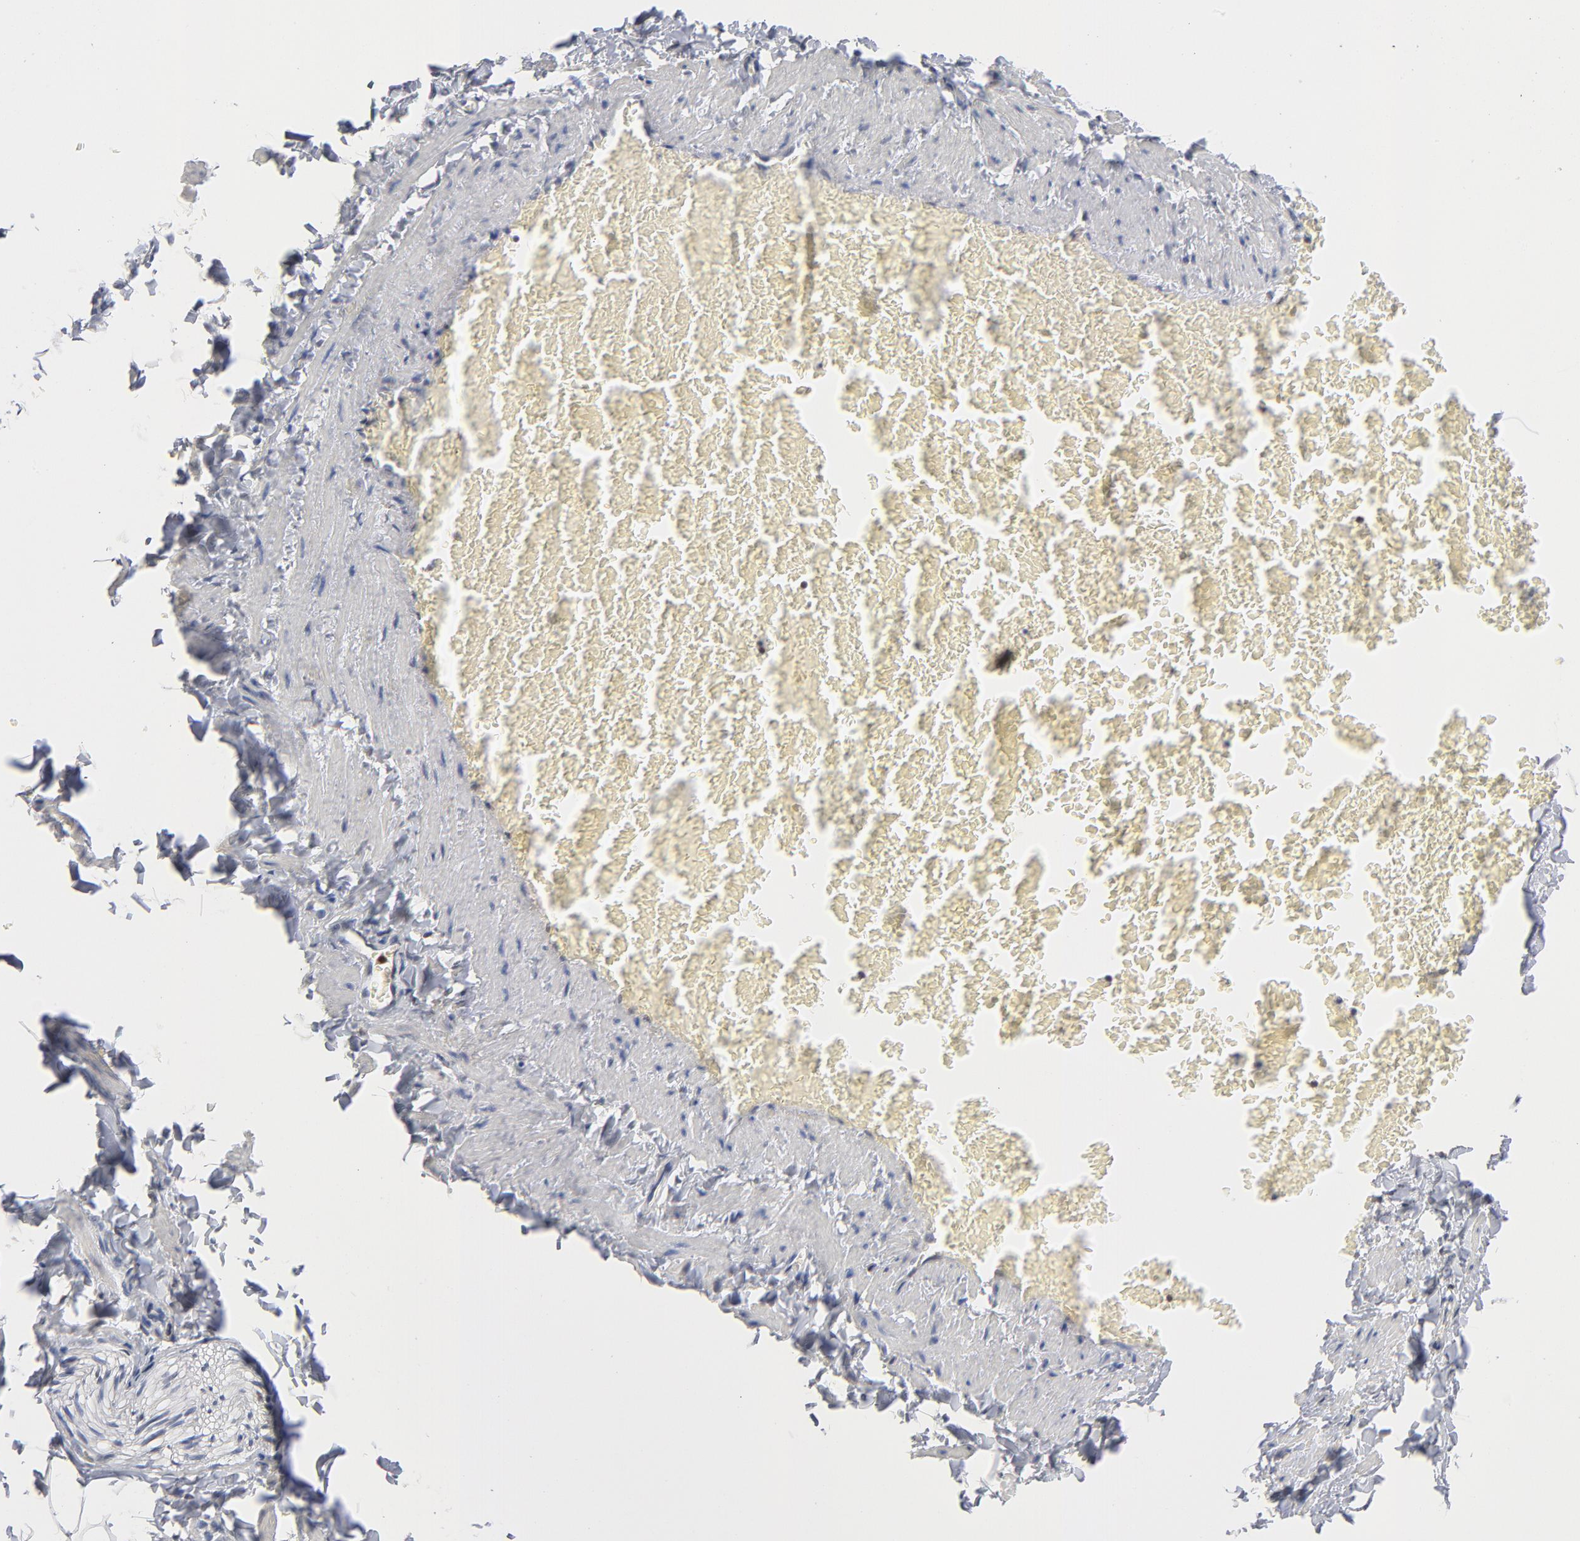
{"staining": {"intensity": "negative", "quantity": "none", "location": "none"}, "tissue": "adipose tissue", "cell_type": "Adipocytes", "image_type": "normal", "snomed": [{"axis": "morphology", "description": "Normal tissue, NOS"}, {"axis": "topography", "description": "Vascular tissue"}], "caption": "This is an immunohistochemistry micrograph of unremarkable human adipose tissue. There is no staining in adipocytes.", "gene": "MAX", "patient": {"sex": "male", "age": 41}}